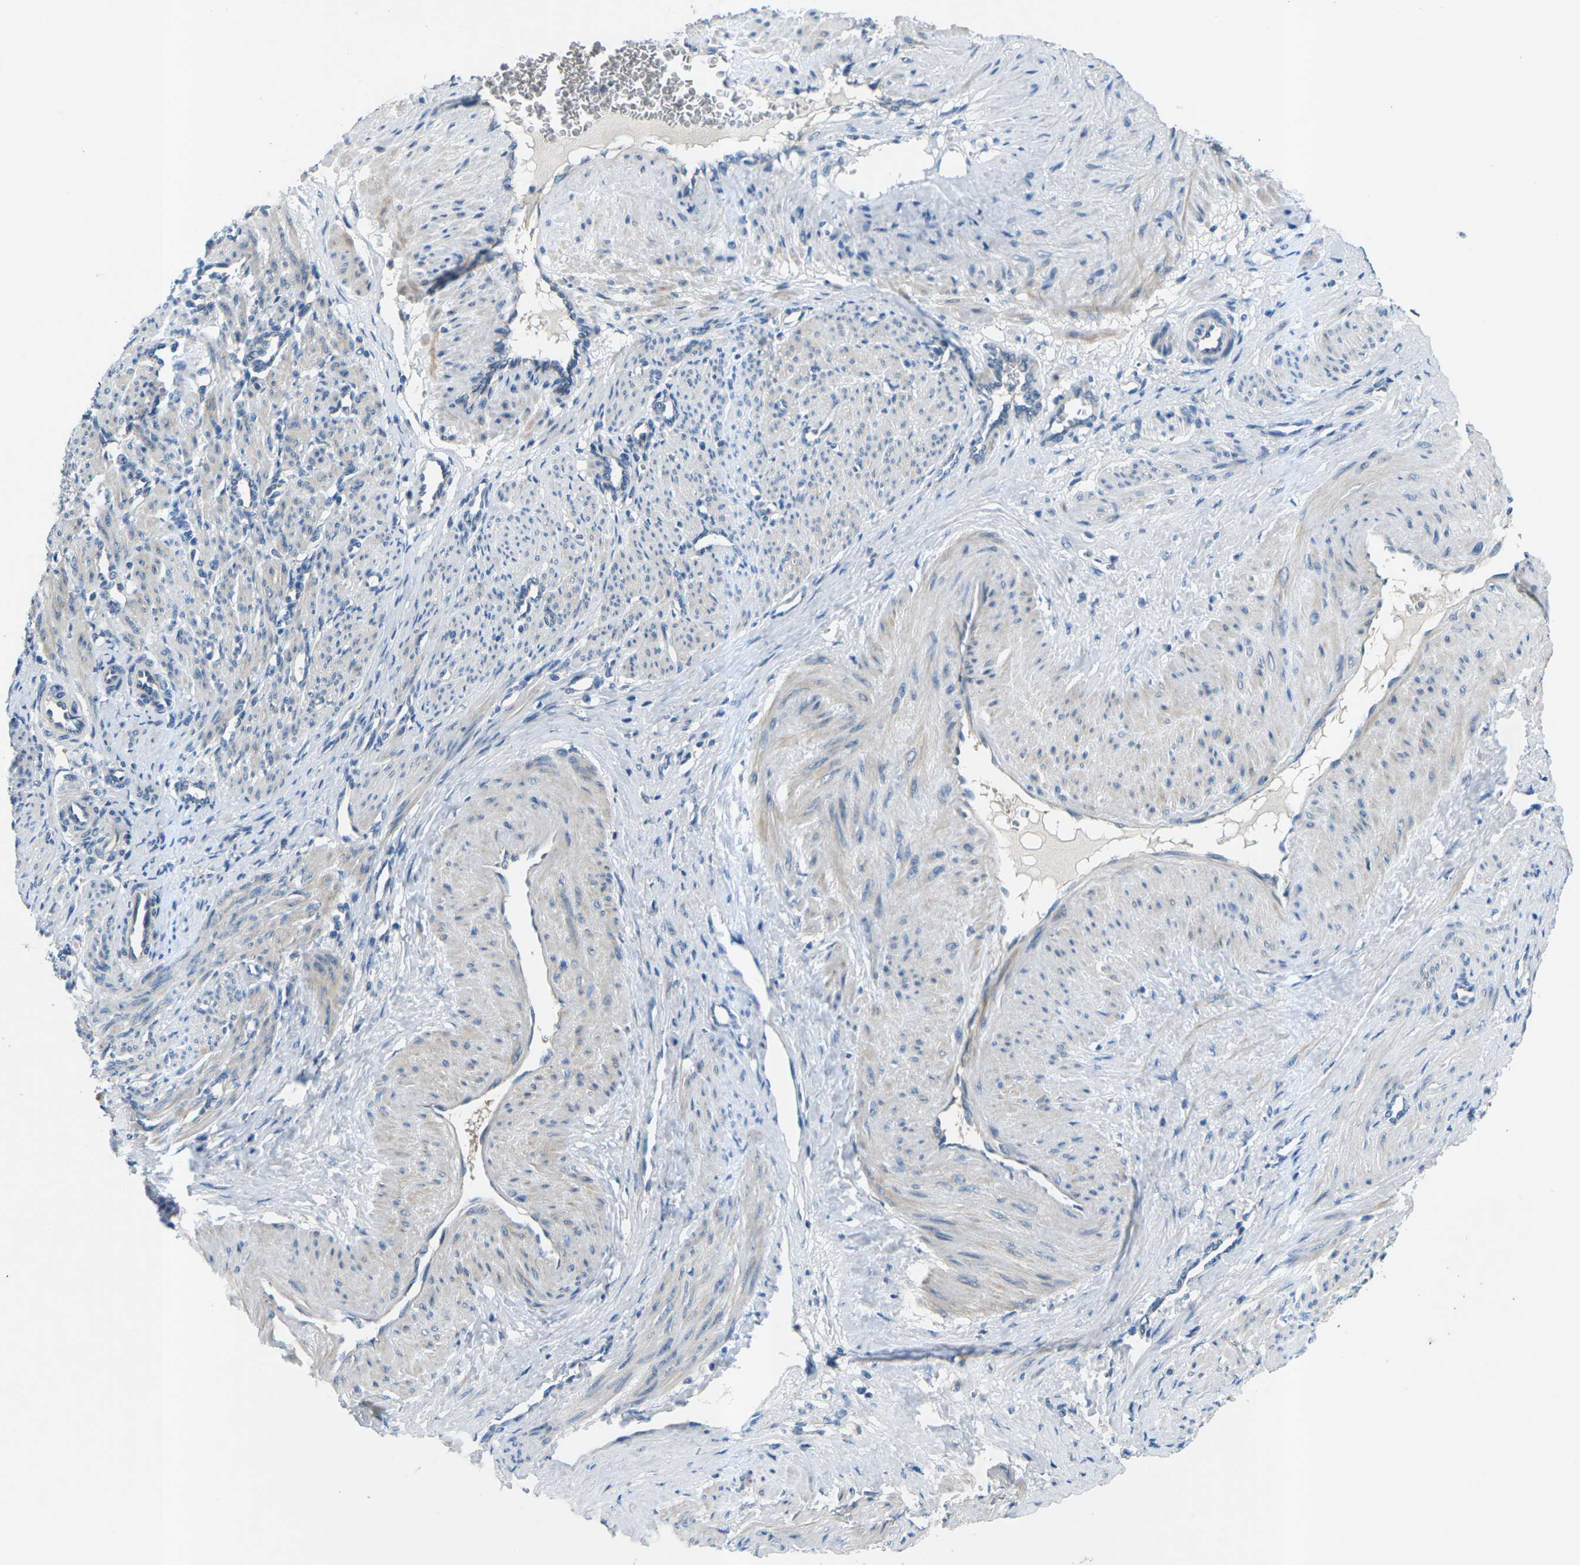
{"staining": {"intensity": "moderate", "quantity": "25%-75%", "location": "cytoplasmic/membranous"}, "tissue": "smooth muscle", "cell_type": "Smooth muscle cells", "image_type": "normal", "snomed": [{"axis": "morphology", "description": "Normal tissue, NOS"}, {"axis": "topography", "description": "Endometrium"}], "caption": "Protein expression analysis of normal smooth muscle reveals moderate cytoplasmic/membranous positivity in about 25%-75% of smooth muscle cells. (DAB = brown stain, brightfield microscopy at high magnification).", "gene": "CTNND1", "patient": {"sex": "female", "age": 33}}